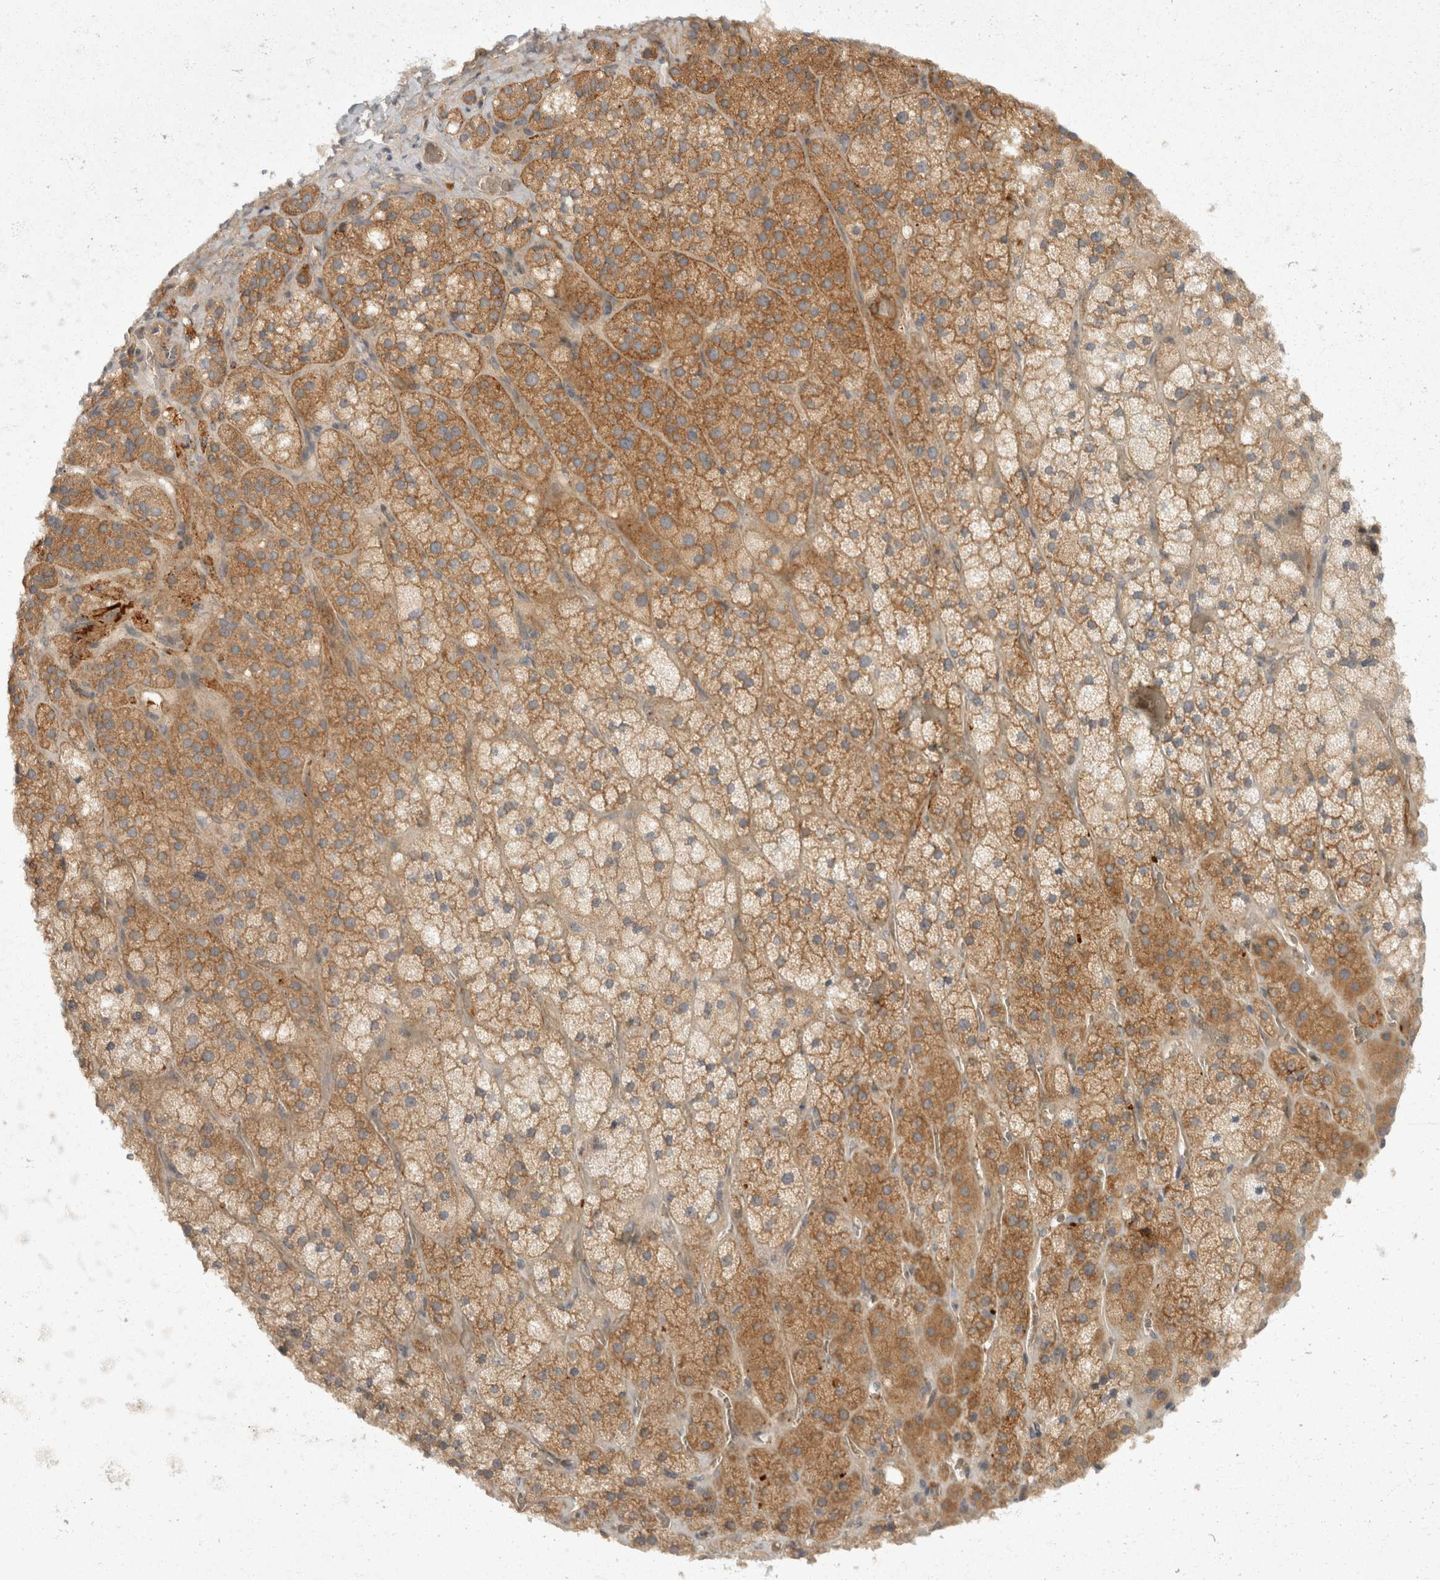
{"staining": {"intensity": "moderate", "quantity": ">75%", "location": "cytoplasmic/membranous"}, "tissue": "adrenal gland", "cell_type": "Glandular cells", "image_type": "normal", "snomed": [{"axis": "morphology", "description": "Normal tissue, NOS"}, {"axis": "topography", "description": "Adrenal gland"}], "caption": "IHC of benign human adrenal gland reveals medium levels of moderate cytoplasmic/membranous expression in about >75% of glandular cells.", "gene": "TOM1L2", "patient": {"sex": "male", "age": 57}}